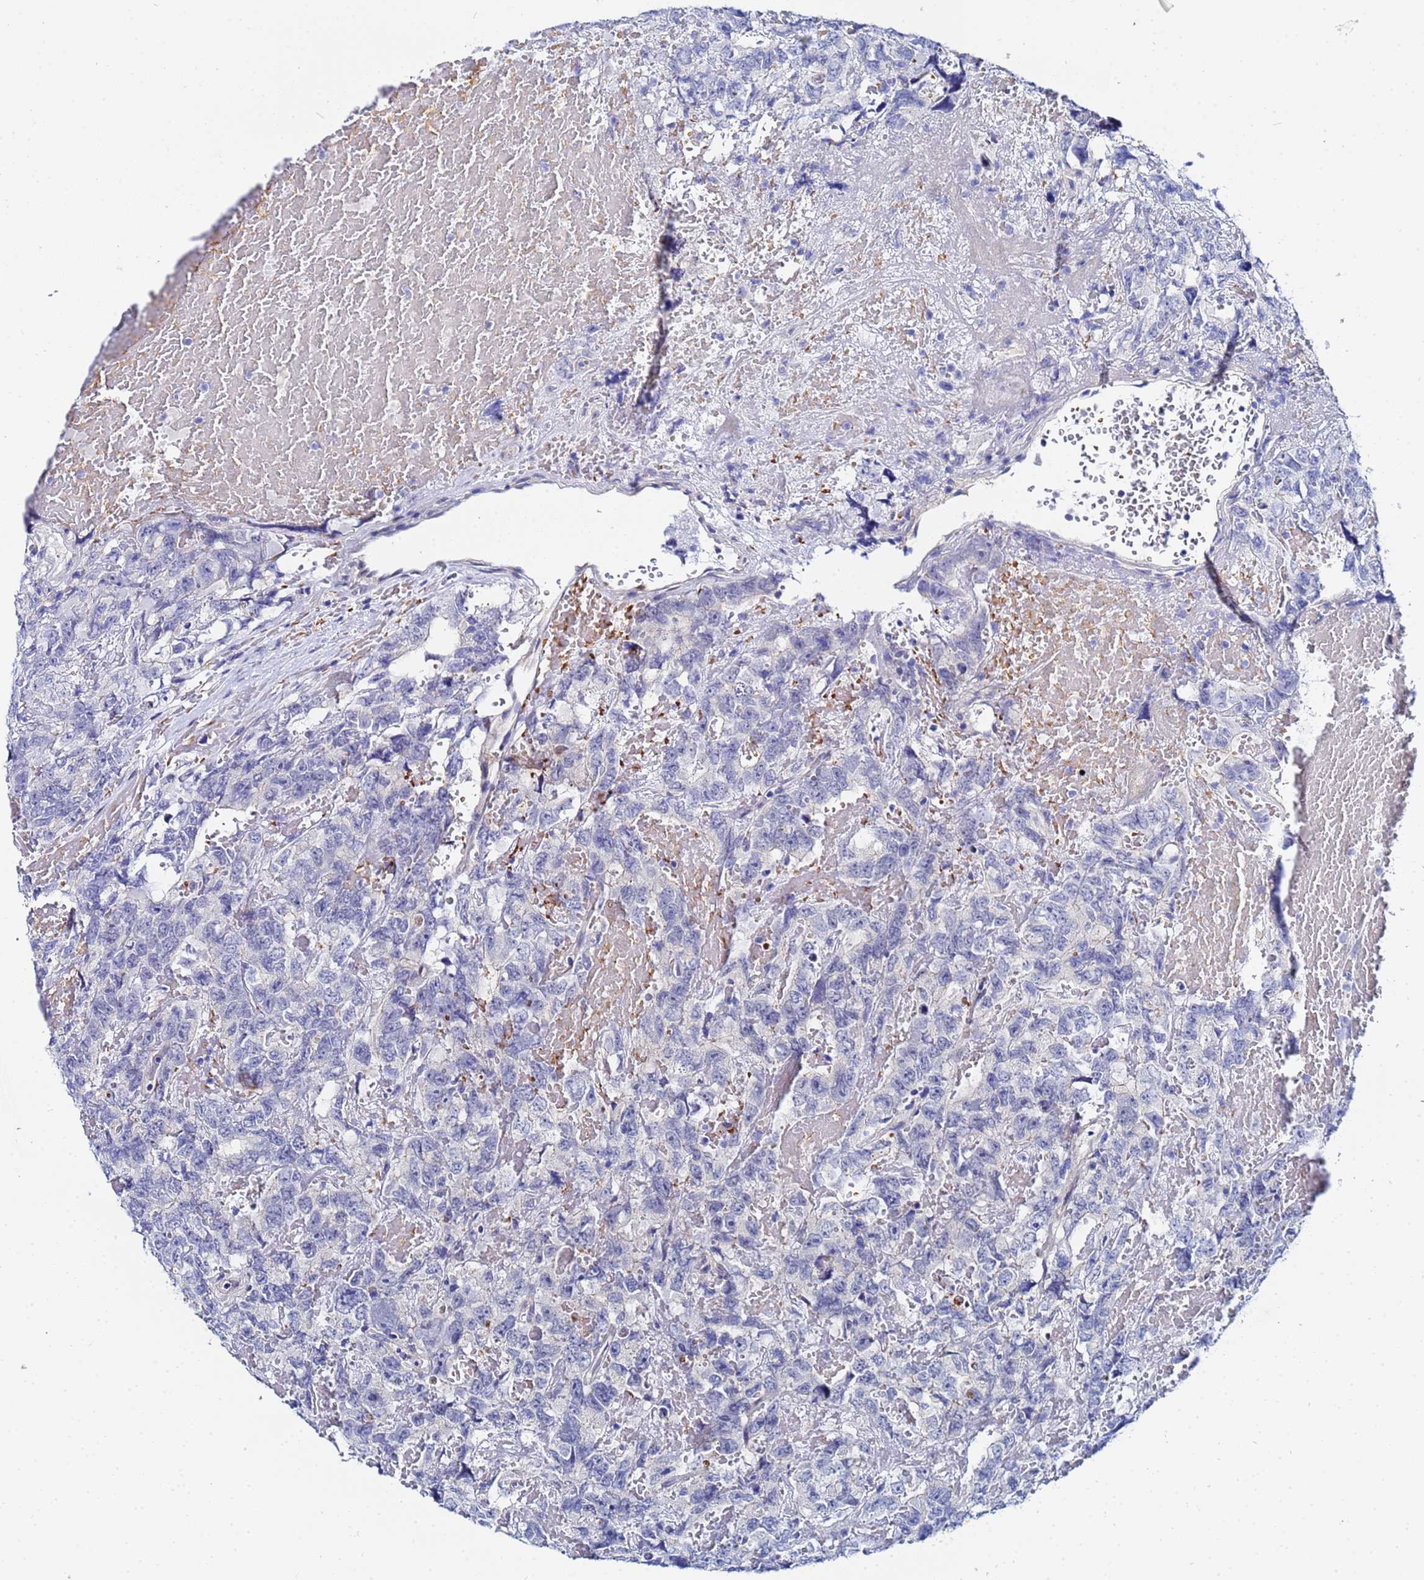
{"staining": {"intensity": "negative", "quantity": "none", "location": "none"}, "tissue": "testis cancer", "cell_type": "Tumor cells", "image_type": "cancer", "snomed": [{"axis": "morphology", "description": "Carcinoma, Embryonal, NOS"}, {"axis": "topography", "description": "Testis"}], "caption": "This micrograph is of testis cancer (embryonal carcinoma) stained with immunohistochemistry to label a protein in brown with the nuclei are counter-stained blue. There is no staining in tumor cells.", "gene": "ZNF26", "patient": {"sex": "male", "age": 45}}